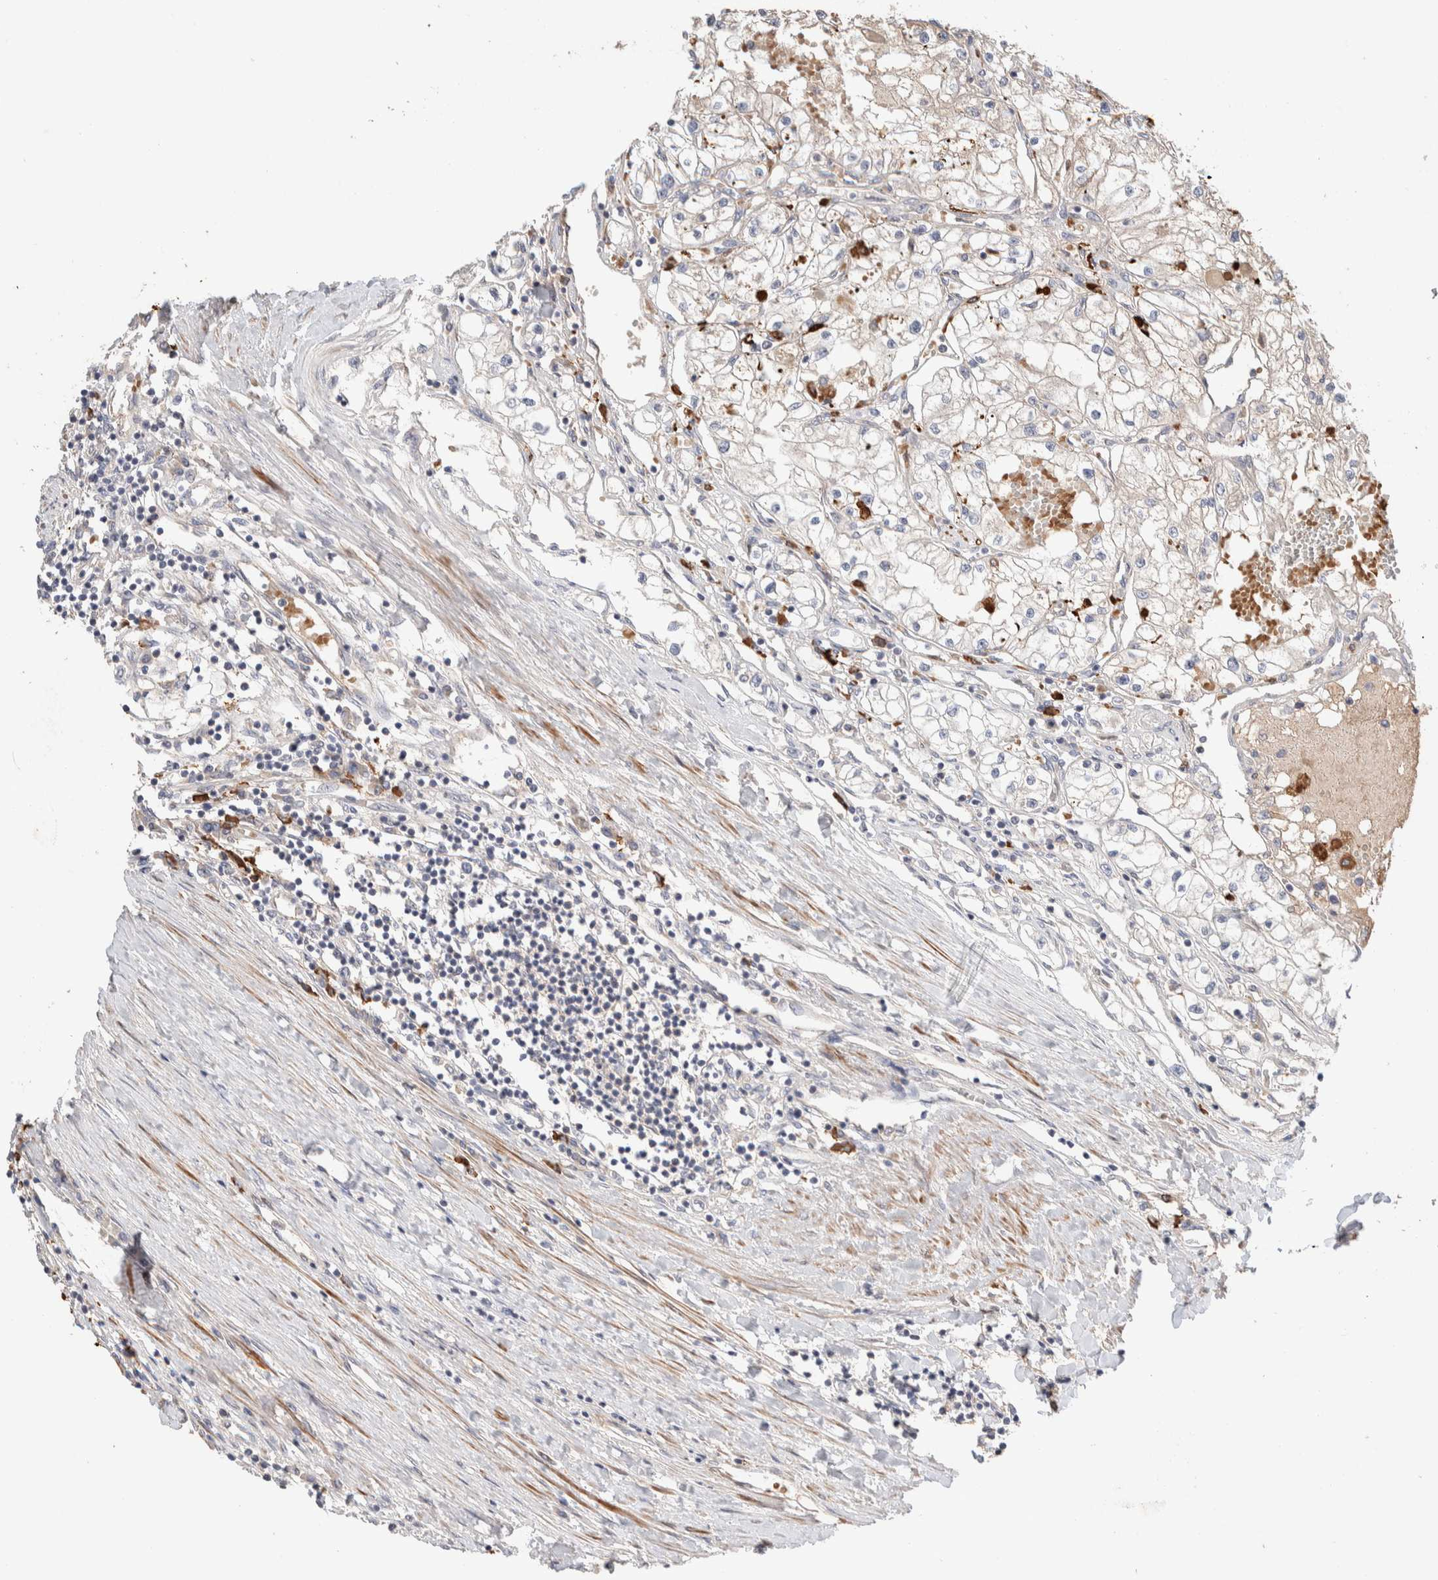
{"staining": {"intensity": "weak", "quantity": "<25%", "location": "cytoplasmic/membranous"}, "tissue": "renal cancer", "cell_type": "Tumor cells", "image_type": "cancer", "snomed": [{"axis": "morphology", "description": "Adenocarcinoma, NOS"}, {"axis": "topography", "description": "Kidney"}], "caption": "This is an immunohistochemistry micrograph of adenocarcinoma (renal). There is no staining in tumor cells.", "gene": "WDR91", "patient": {"sex": "male", "age": 68}}